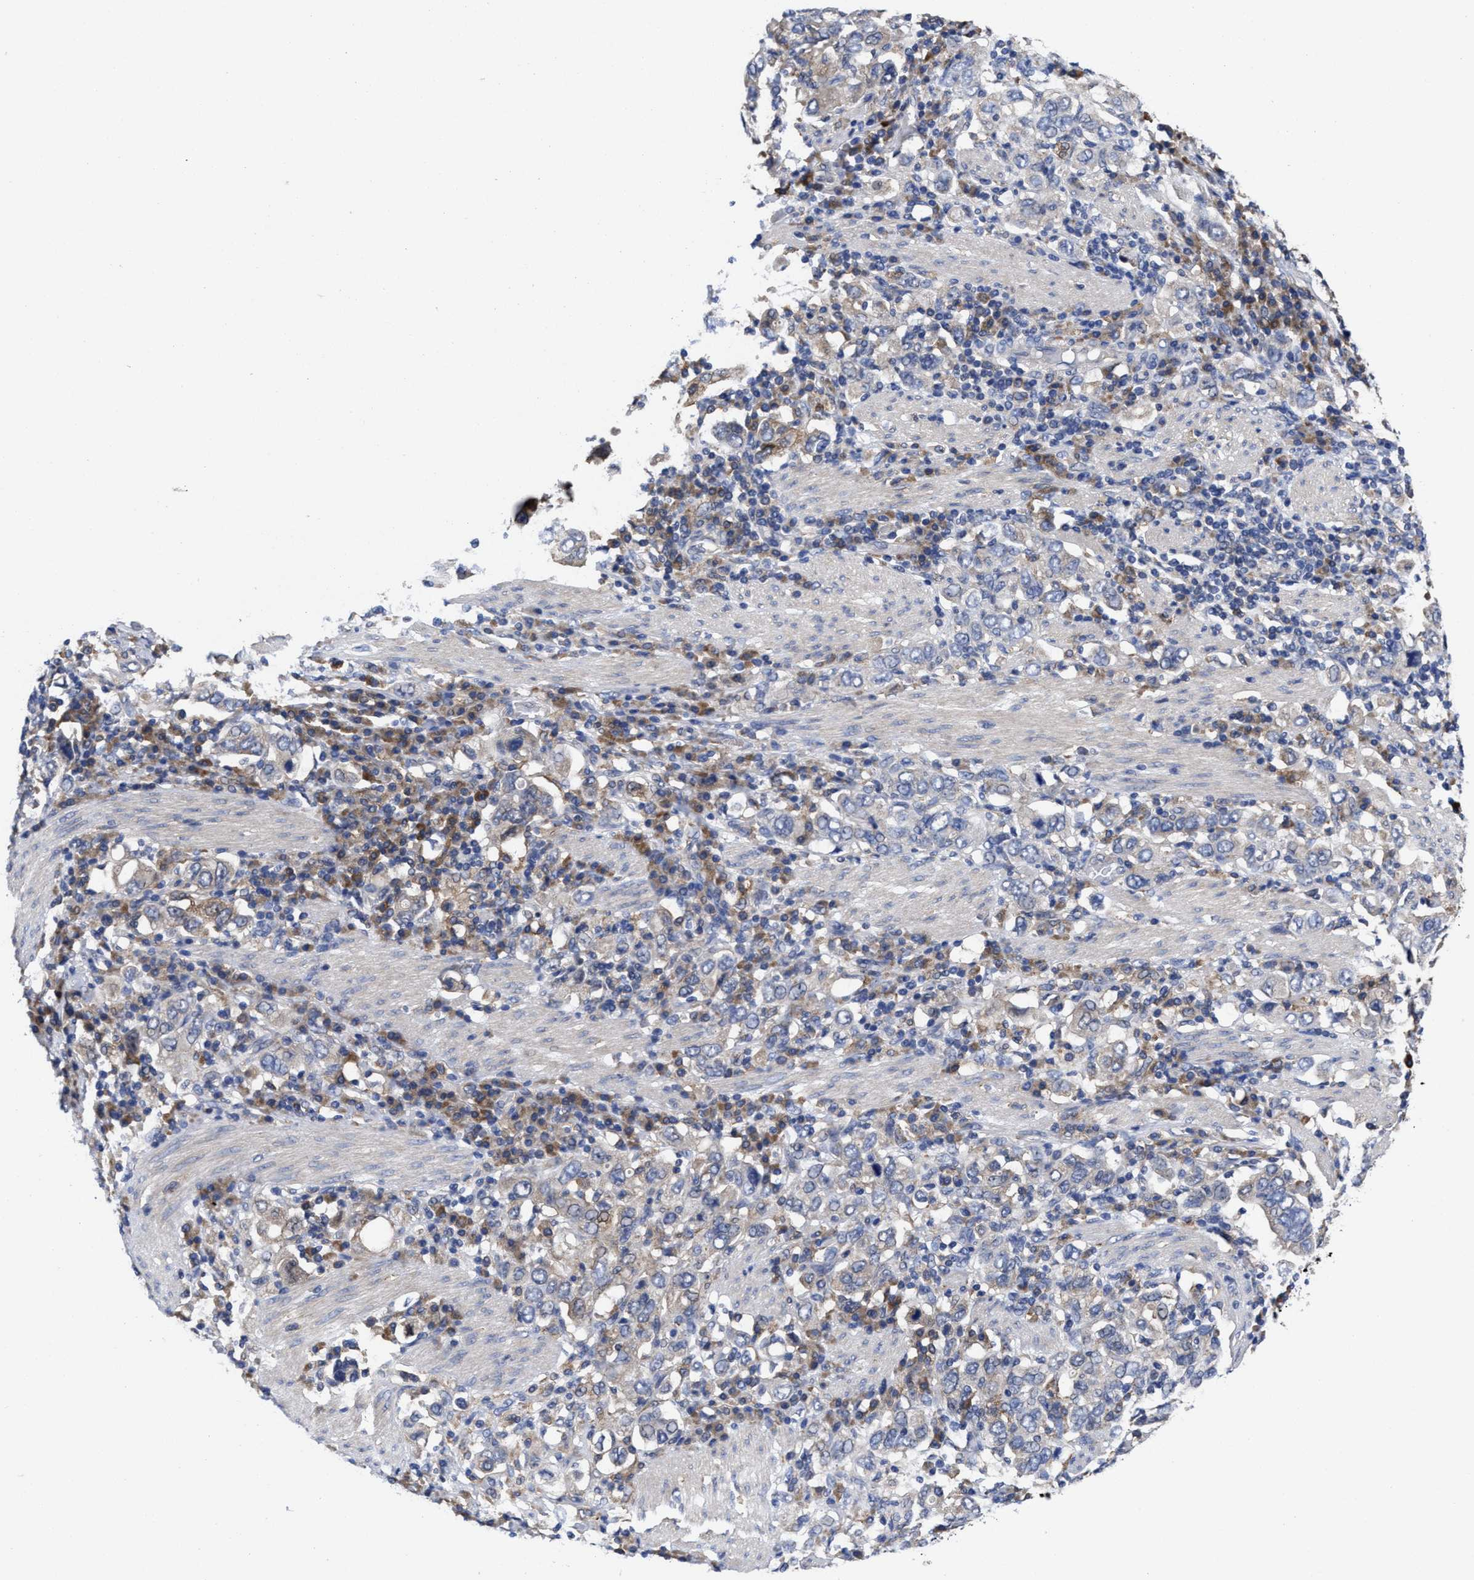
{"staining": {"intensity": "weak", "quantity": "<25%", "location": "cytoplasmic/membranous"}, "tissue": "stomach cancer", "cell_type": "Tumor cells", "image_type": "cancer", "snomed": [{"axis": "morphology", "description": "Adenocarcinoma, NOS"}, {"axis": "topography", "description": "Stomach, upper"}], "caption": "This image is of stomach adenocarcinoma stained with IHC to label a protein in brown with the nuclei are counter-stained blue. There is no positivity in tumor cells.", "gene": "TXNDC17", "patient": {"sex": "male", "age": 62}}